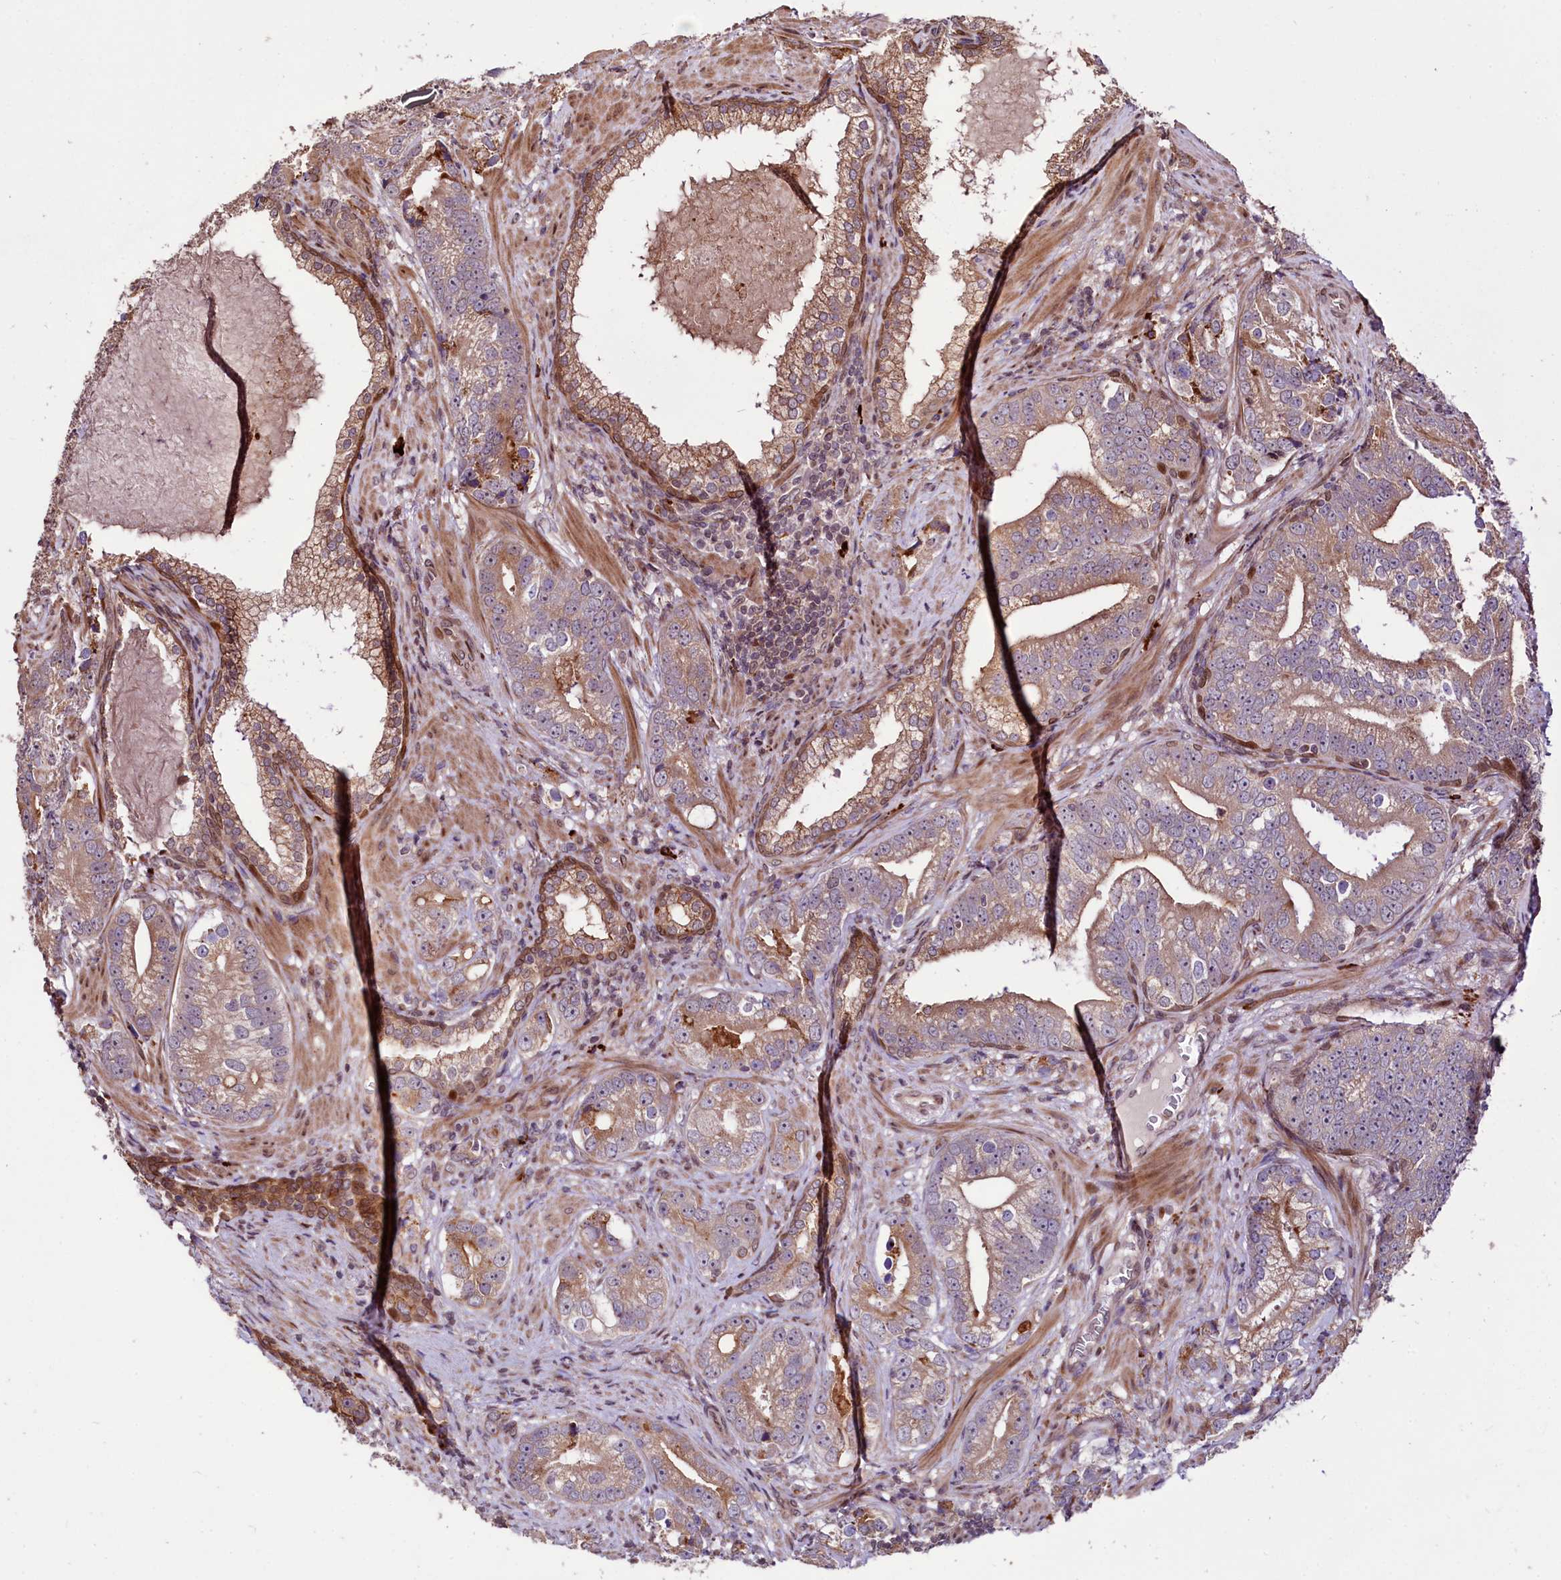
{"staining": {"intensity": "moderate", "quantity": "25%-75%", "location": "cytoplasmic/membranous"}, "tissue": "prostate cancer", "cell_type": "Tumor cells", "image_type": "cancer", "snomed": [{"axis": "morphology", "description": "Adenocarcinoma, High grade"}, {"axis": "topography", "description": "Prostate"}], "caption": "Tumor cells exhibit medium levels of moderate cytoplasmic/membranous expression in about 25%-75% of cells in prostate cancer.", "gene": "C5orf15", "patient": {"sex": "male", "age": 75}}